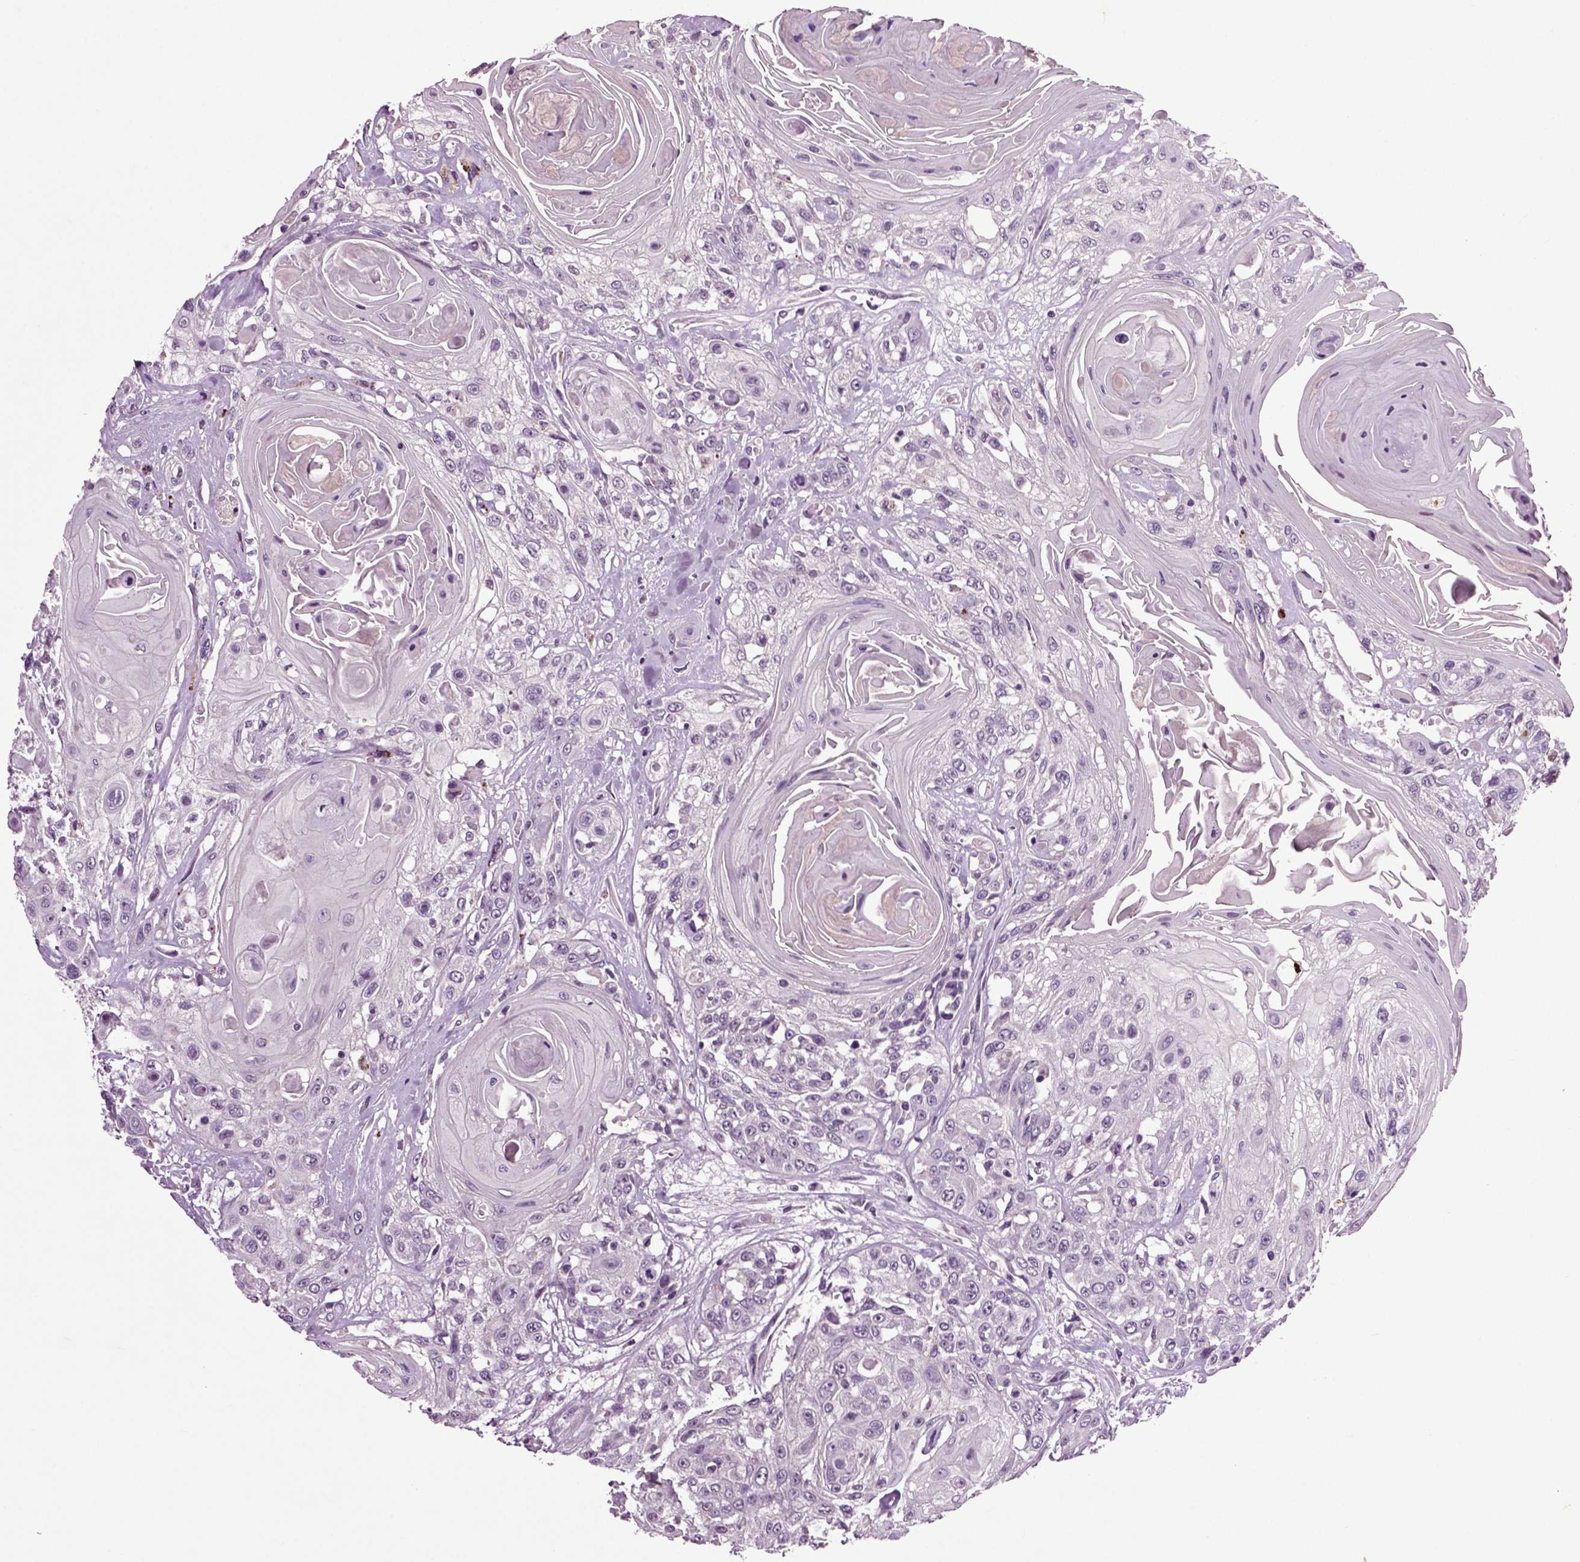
{"staining": {"intensity": "negative", "quantity": "none", "location": "none"}, "tissue": "head and neck cancer", "cell_type": "Tumor cells", "image_type": "cancer", "snomed": [{"axis": "morphology", "description": "Squamous cell carcinoma, NOS"}, {"axis": "topography", "description": "Head-Neck"}], "caption": "High magnification brightfield microscopy of head and neck squamous cell carcinoma stained with DAB (3,3'-diaminobenzidine) (brown) and counterstained with hematoxylin (blue): tumor cells show no significant expression.", "gene": "CRHR1", "patient": {"sex": "female", "age": 59}}